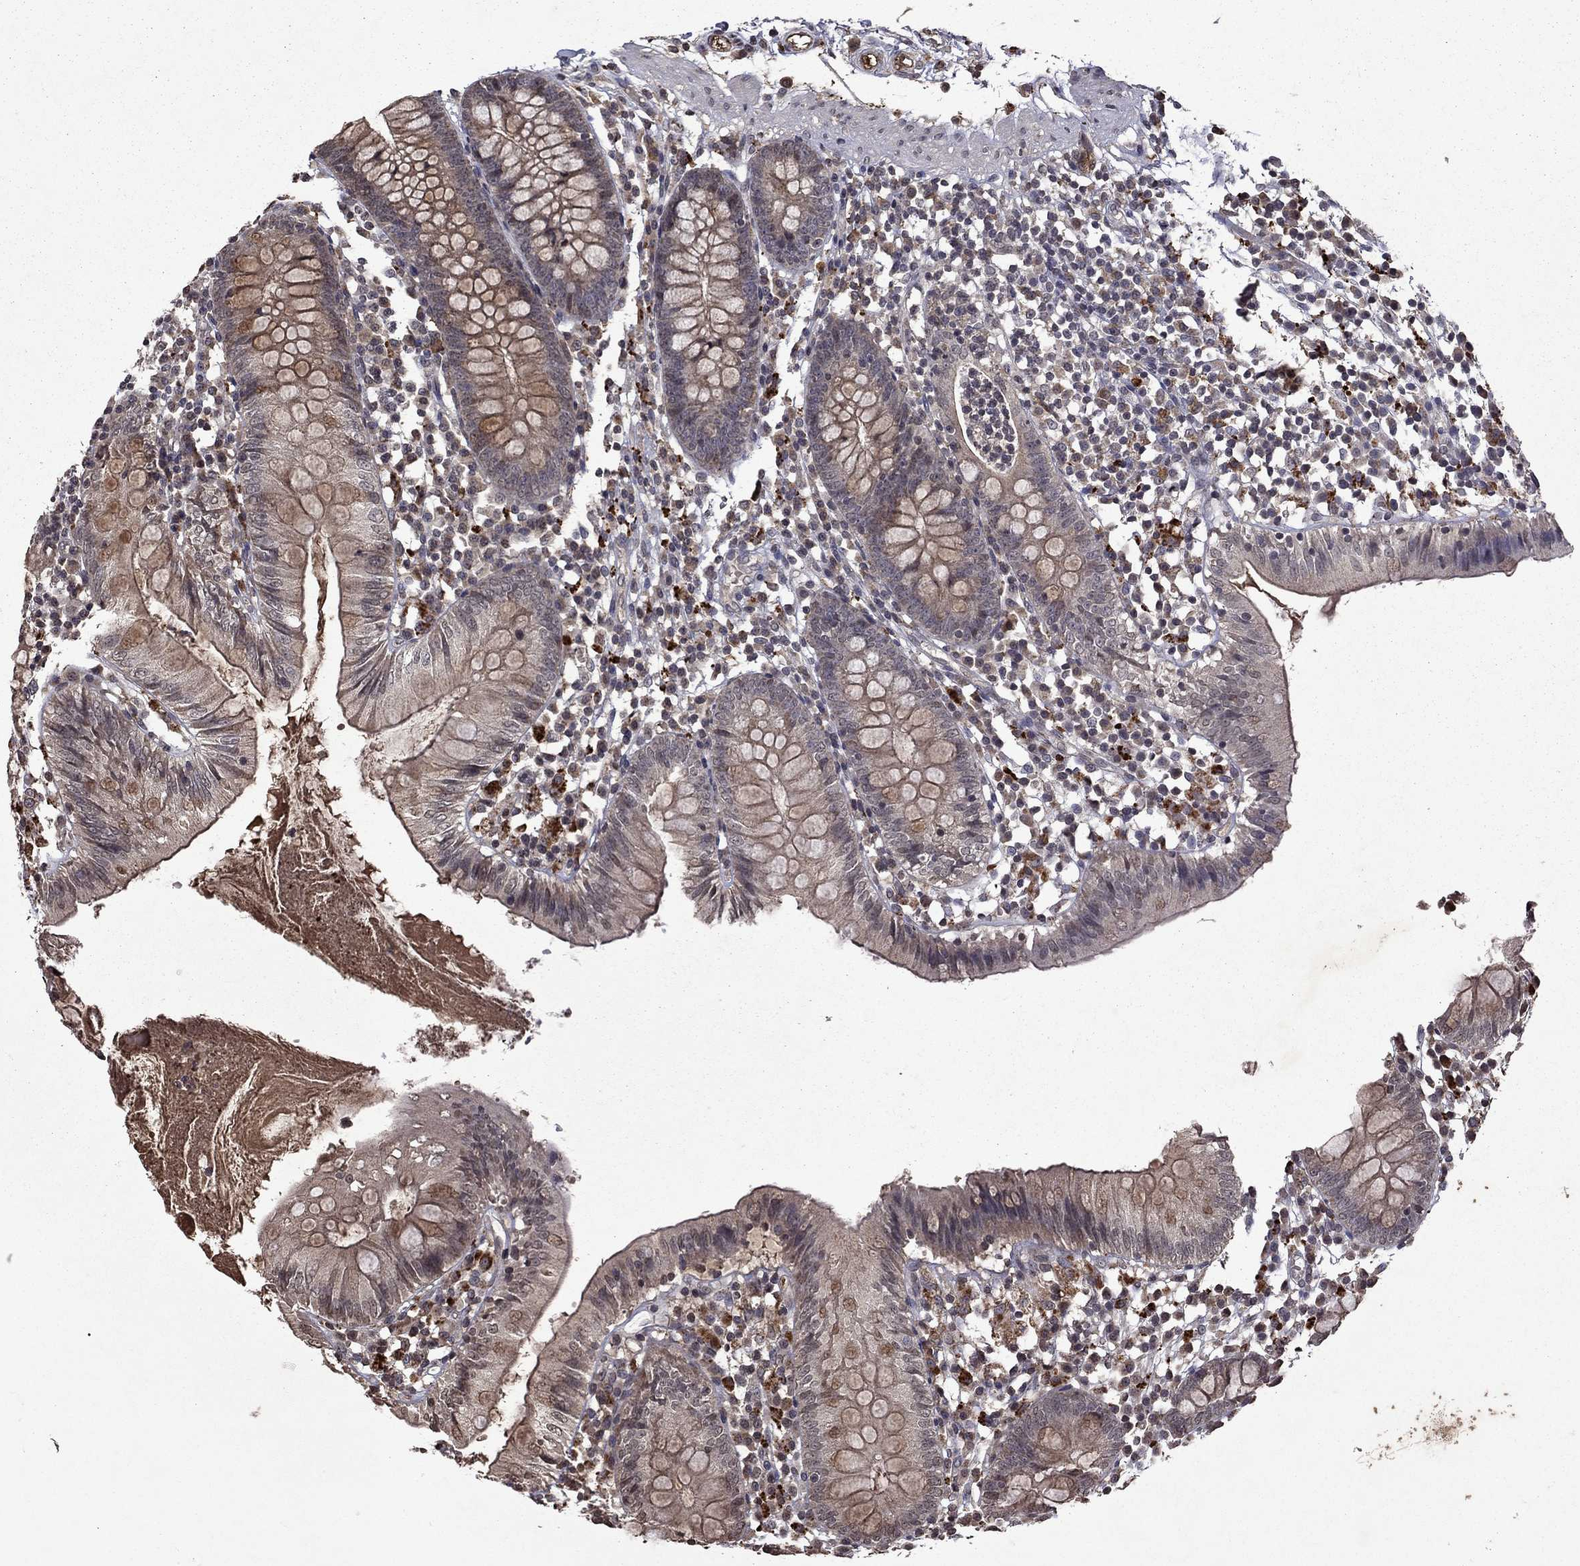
{"staining": {"intensity": "negative", "quantity": "none", "location": "none"}, "tissue": "colon", "cell_type": "Endothelial cells", "image_type": "normal", "snomed": [{"axis": "morphology", "description": "Normal tissue, NOS"}, {"axis": "topography", "description": "Rectum"}], "caption": "Histopathology image shows no significant protein expression in endothelial cells of unremarkable colon.", "gene": "NLGN1", "patient": {"sex": "male", "age": 70}}